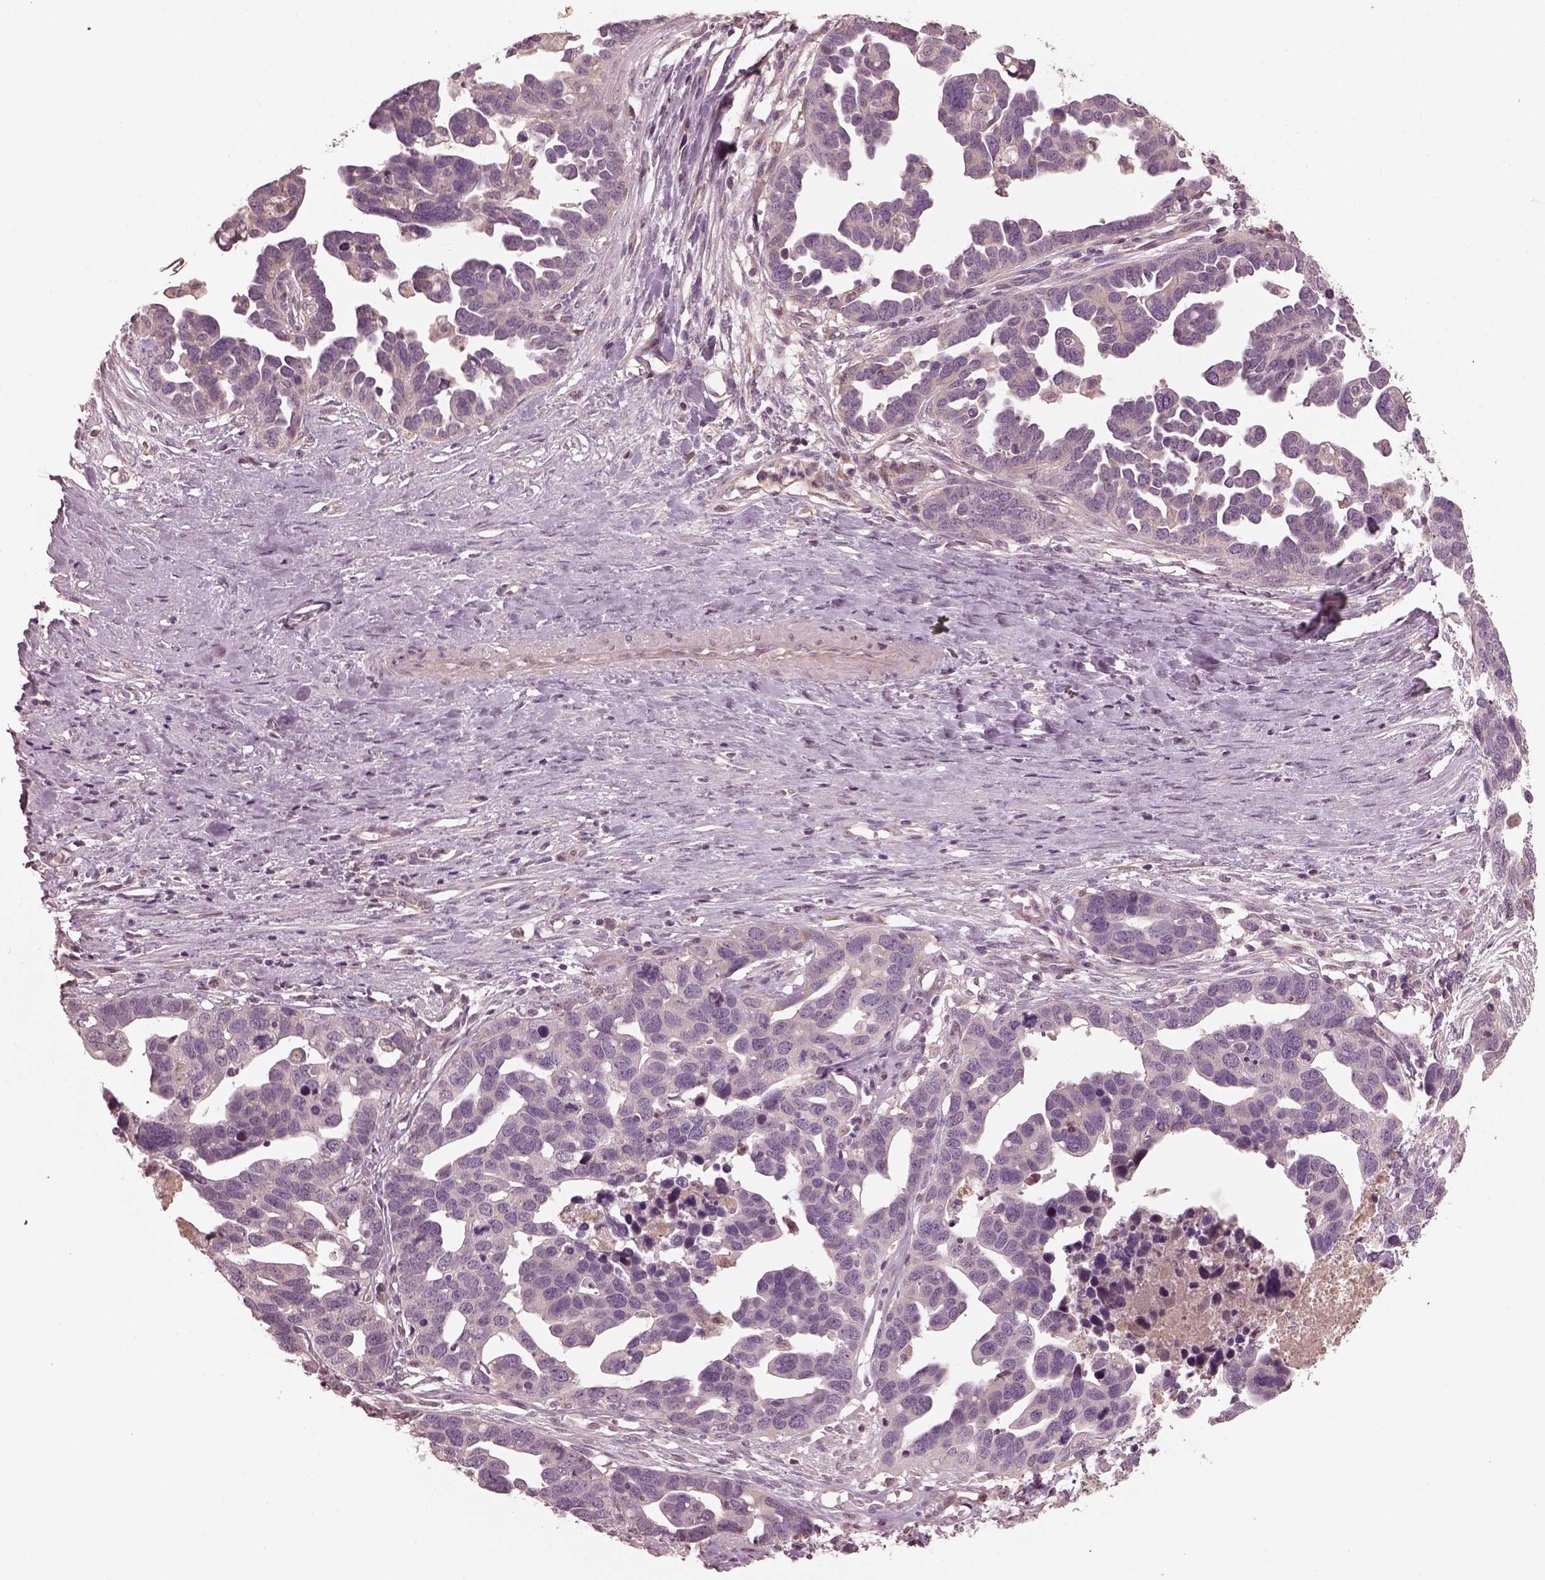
{"staining": {"intensity": "negative", "quantity": "none", "location": "none"}, "tissue": "ovarian cancer", "cell_type": "Tumor cells", "image_type": "cancer", "snomed": [{"axis": "morphology", "description": "Cystadenocarcinoma, serous, NOS"}, {"axis": "topography", "description": "Ovary"}], "caption": "A photomicrograph of serous cystadenocarcinoma (ovarian) stained for a protein reveals no brown staining in tumor cells. (Brightfield microscopy of DAB (3,3'-diaminobenzidine) immunohistochemistry at high magnification).", "gene": "VWA5B1", "patient": {"sex": "female", "age": 54}}